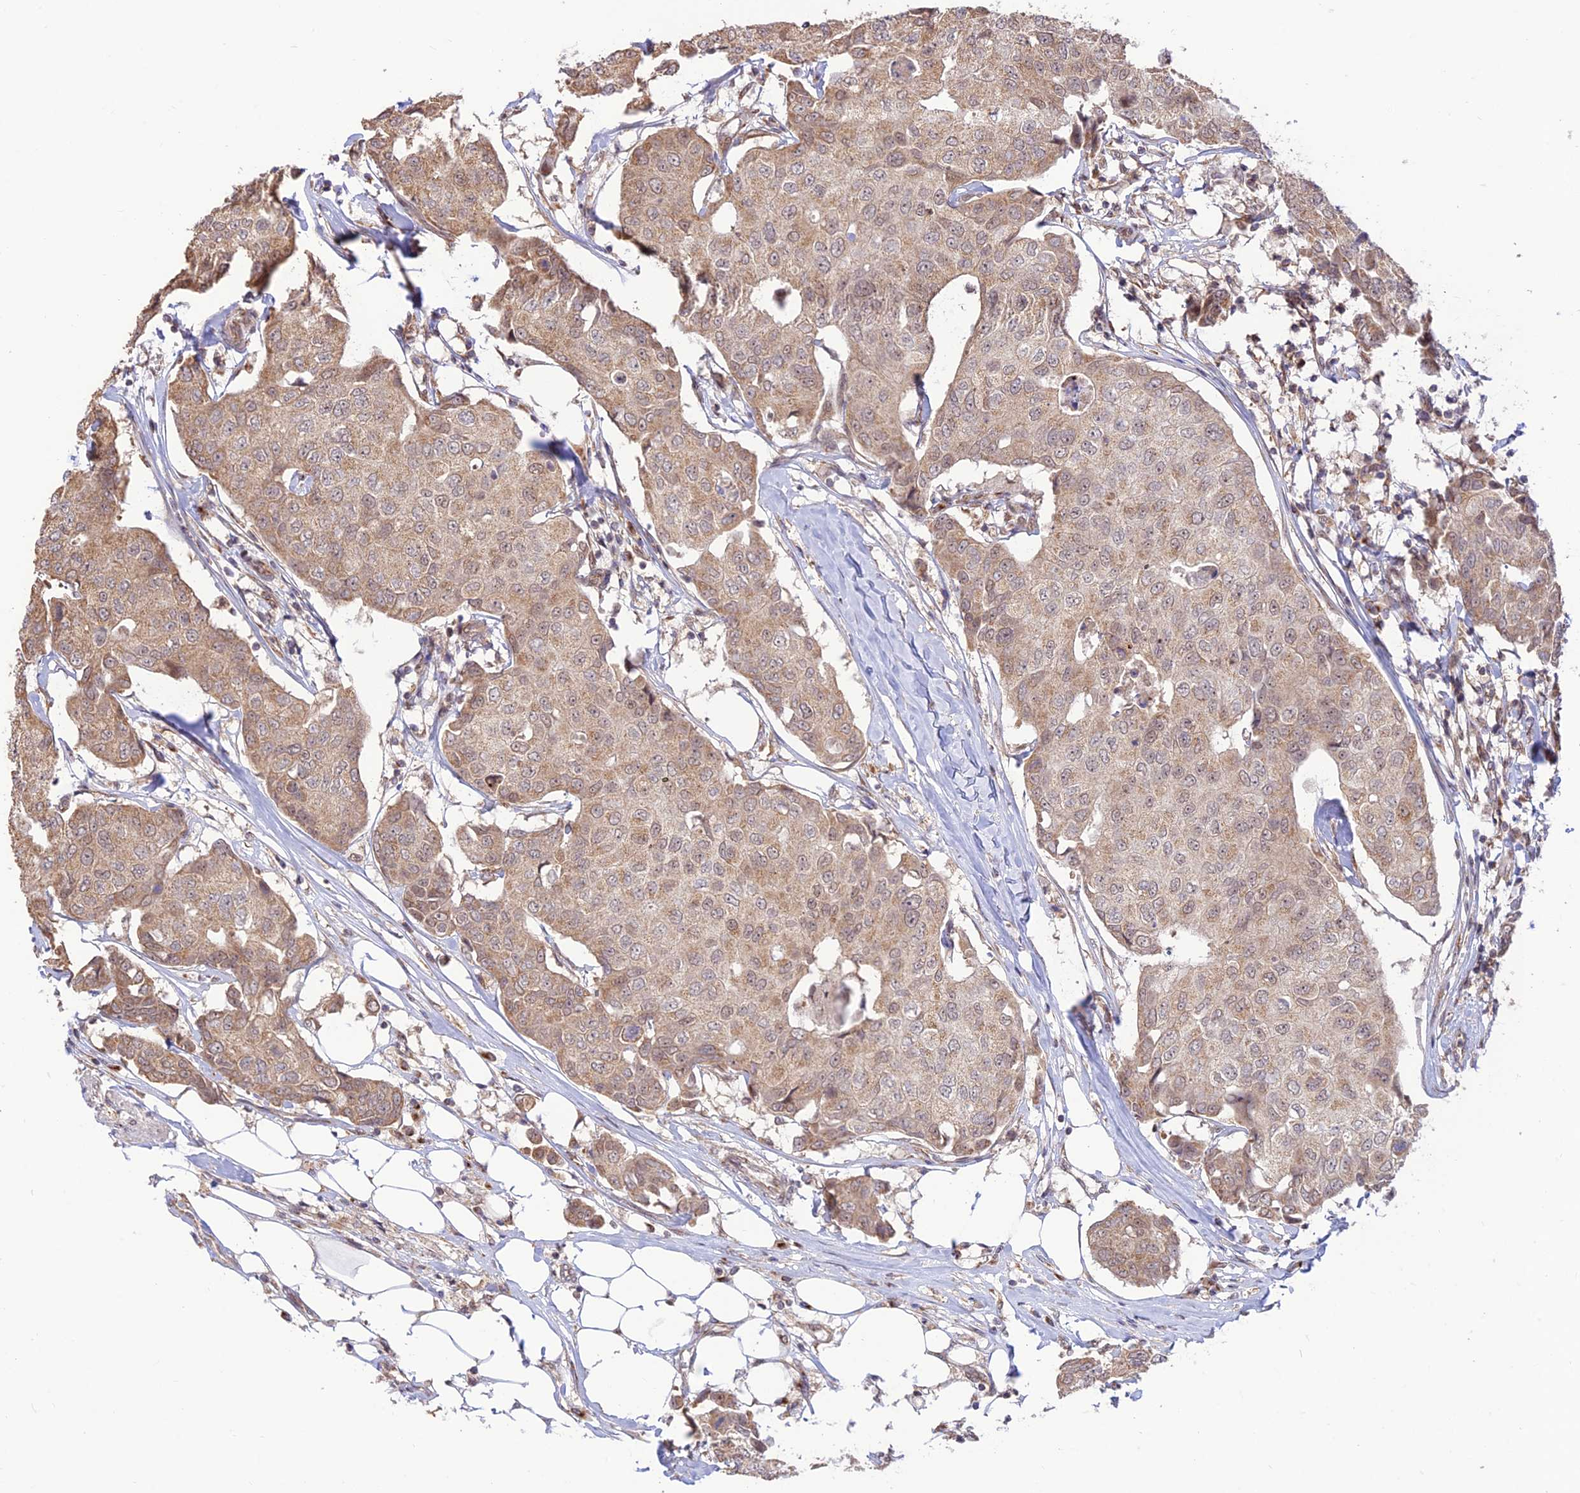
{"staining": {"intensity": "weak", "quantity": ">75%", "location": "cytoplasmic/membranous"}, "tissue": "breast cancer", "cell_type": "Tumor cells", "image_type": "cancer", "snomed": [{"axis": "morphology", "description": "Duct carcinoma"}, {"axis": "topography", "description": "Breast"}], "caption": "Intraductal carcinoma (breast) tissue demonstrates weak cytoplasmic/membranous staining in approximately >75% of tumor cells, visualized by immunohistochemistry.", "gene": "GOLGA3", "patient": {"sex": "female", "age": 80}}